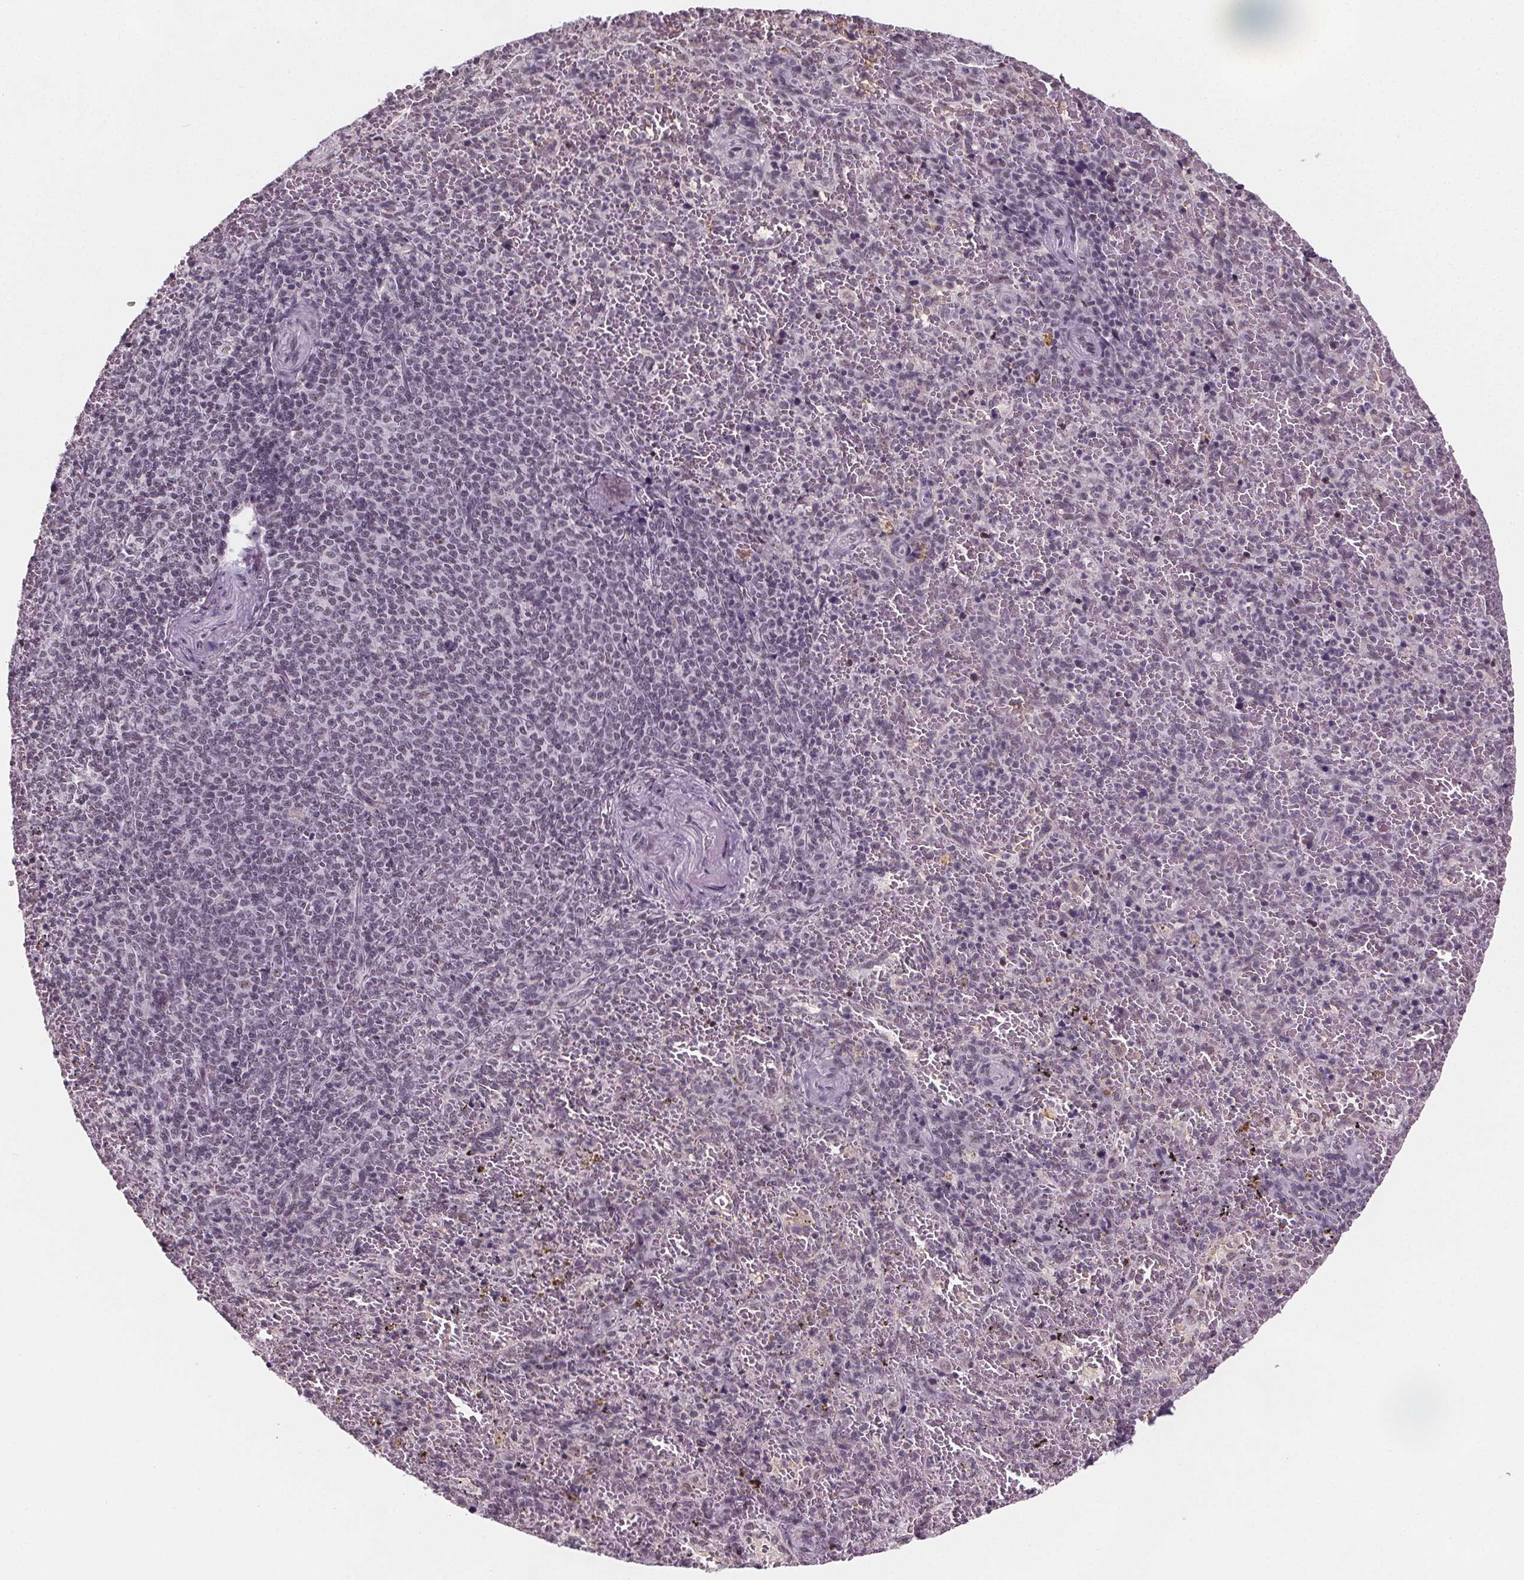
{"staining": {"intensity": "negative", "quantity": "none", "location": "none"}, "tissue": "spleen", "cell_type": "Cells in red pulp", "image_type": "normal", "snomed": [{"axis": "morphology", "description": "Normal tissue, NOS"}, {"axis": "topography", "description": "Spleen"}], "caption": "High power microscopy image of an immunohistochemistry photomicrograph of unremarkable spleen, revealing no significant staining in cells in red pulp. The staining was performed using DAB to visualize the protein expression in brown, while the nuclei were stained in blue with hematoxylin (Magnification: 20x).", "gene": "ZNF572", "patient": {"sex": "female", "age": 50}}